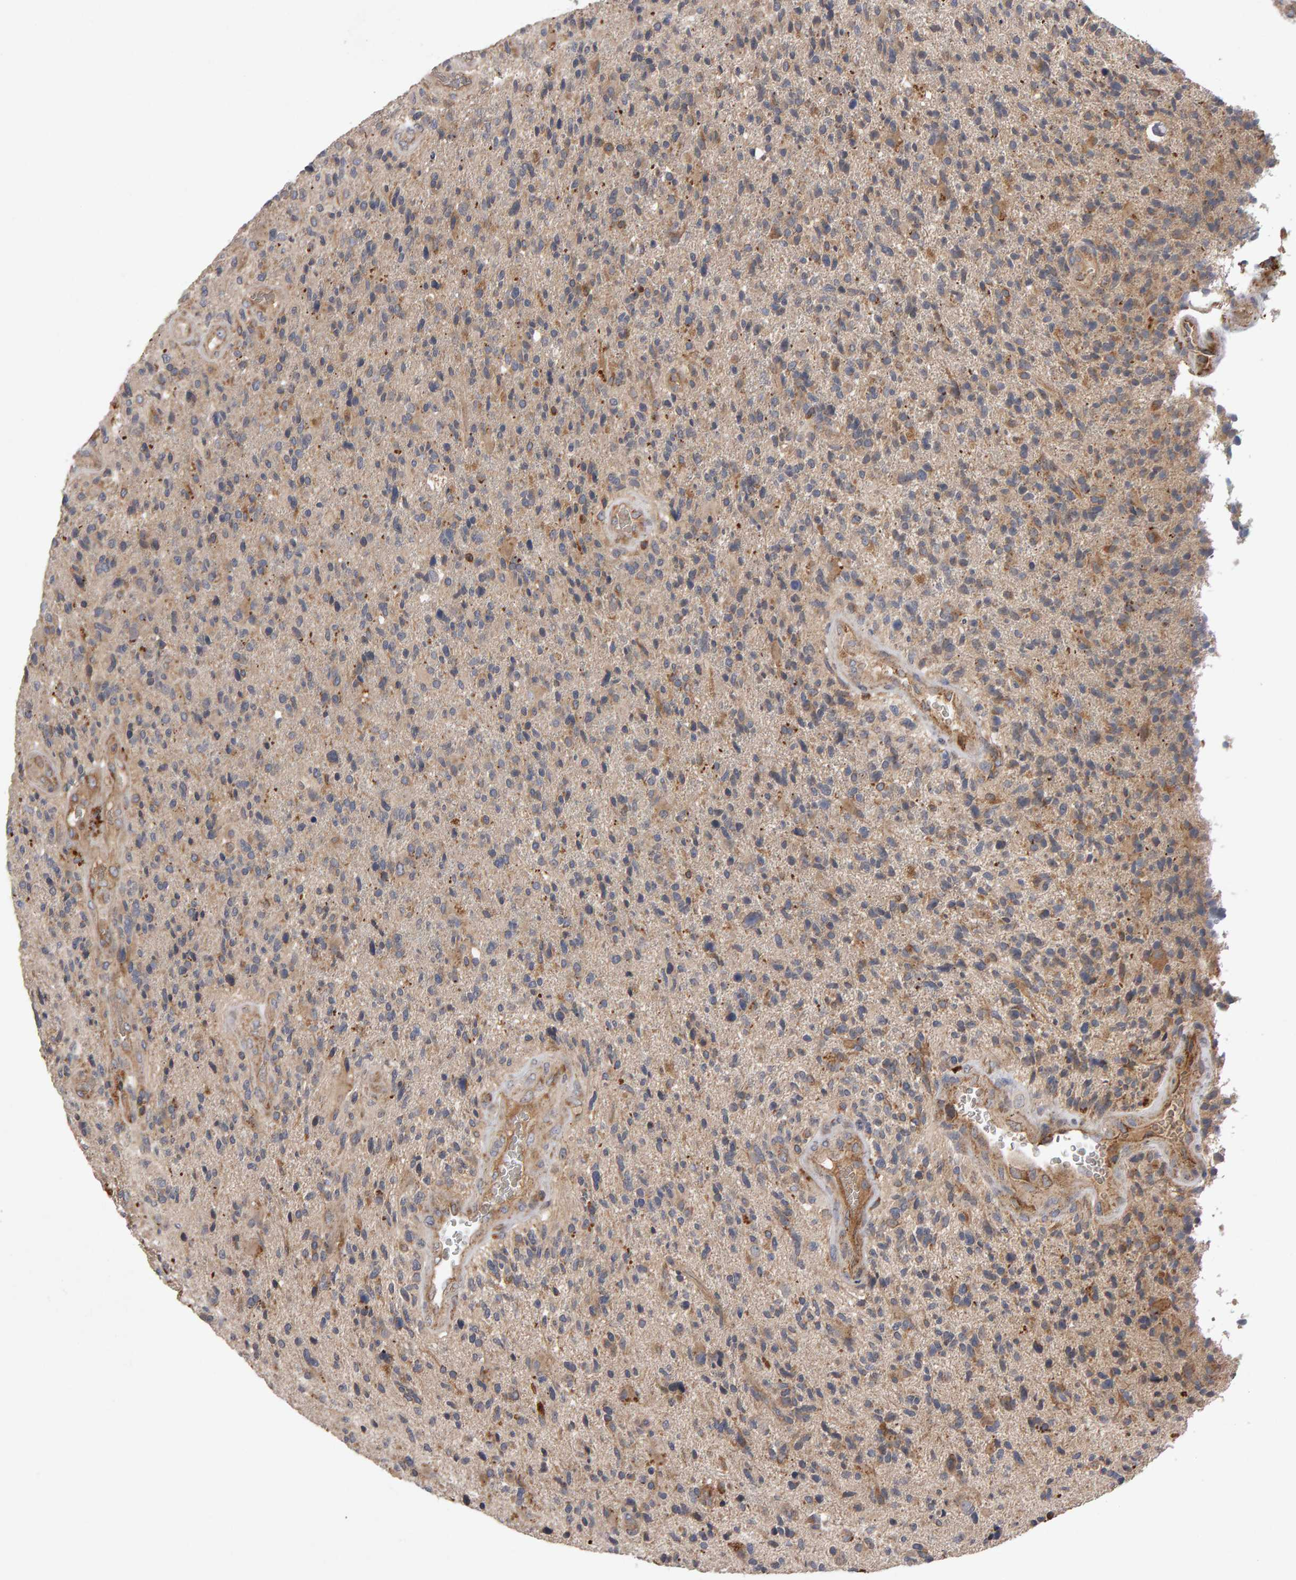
{"staining": {"intensity": "weak", "quantity": "25%-75%", "location": "cytoplasmic/membranous"}, "tissue": "glioma", "cell_type": "Tumor cells", "image_type": "cancer", "snomed": [{"axis": "morphology", "description": "Glioma, malignant, High grade"}, {"axis": "topography", "description": "Brain"}], "caption": "Immunohistochemistry (IHC) of human glioma exhibits low levels of weak cytoplasmic/membranous positivity in about 25%-75% of tumor cells.", "gene": "PGS1", "patient": {"sex": "male", "age": 72}}